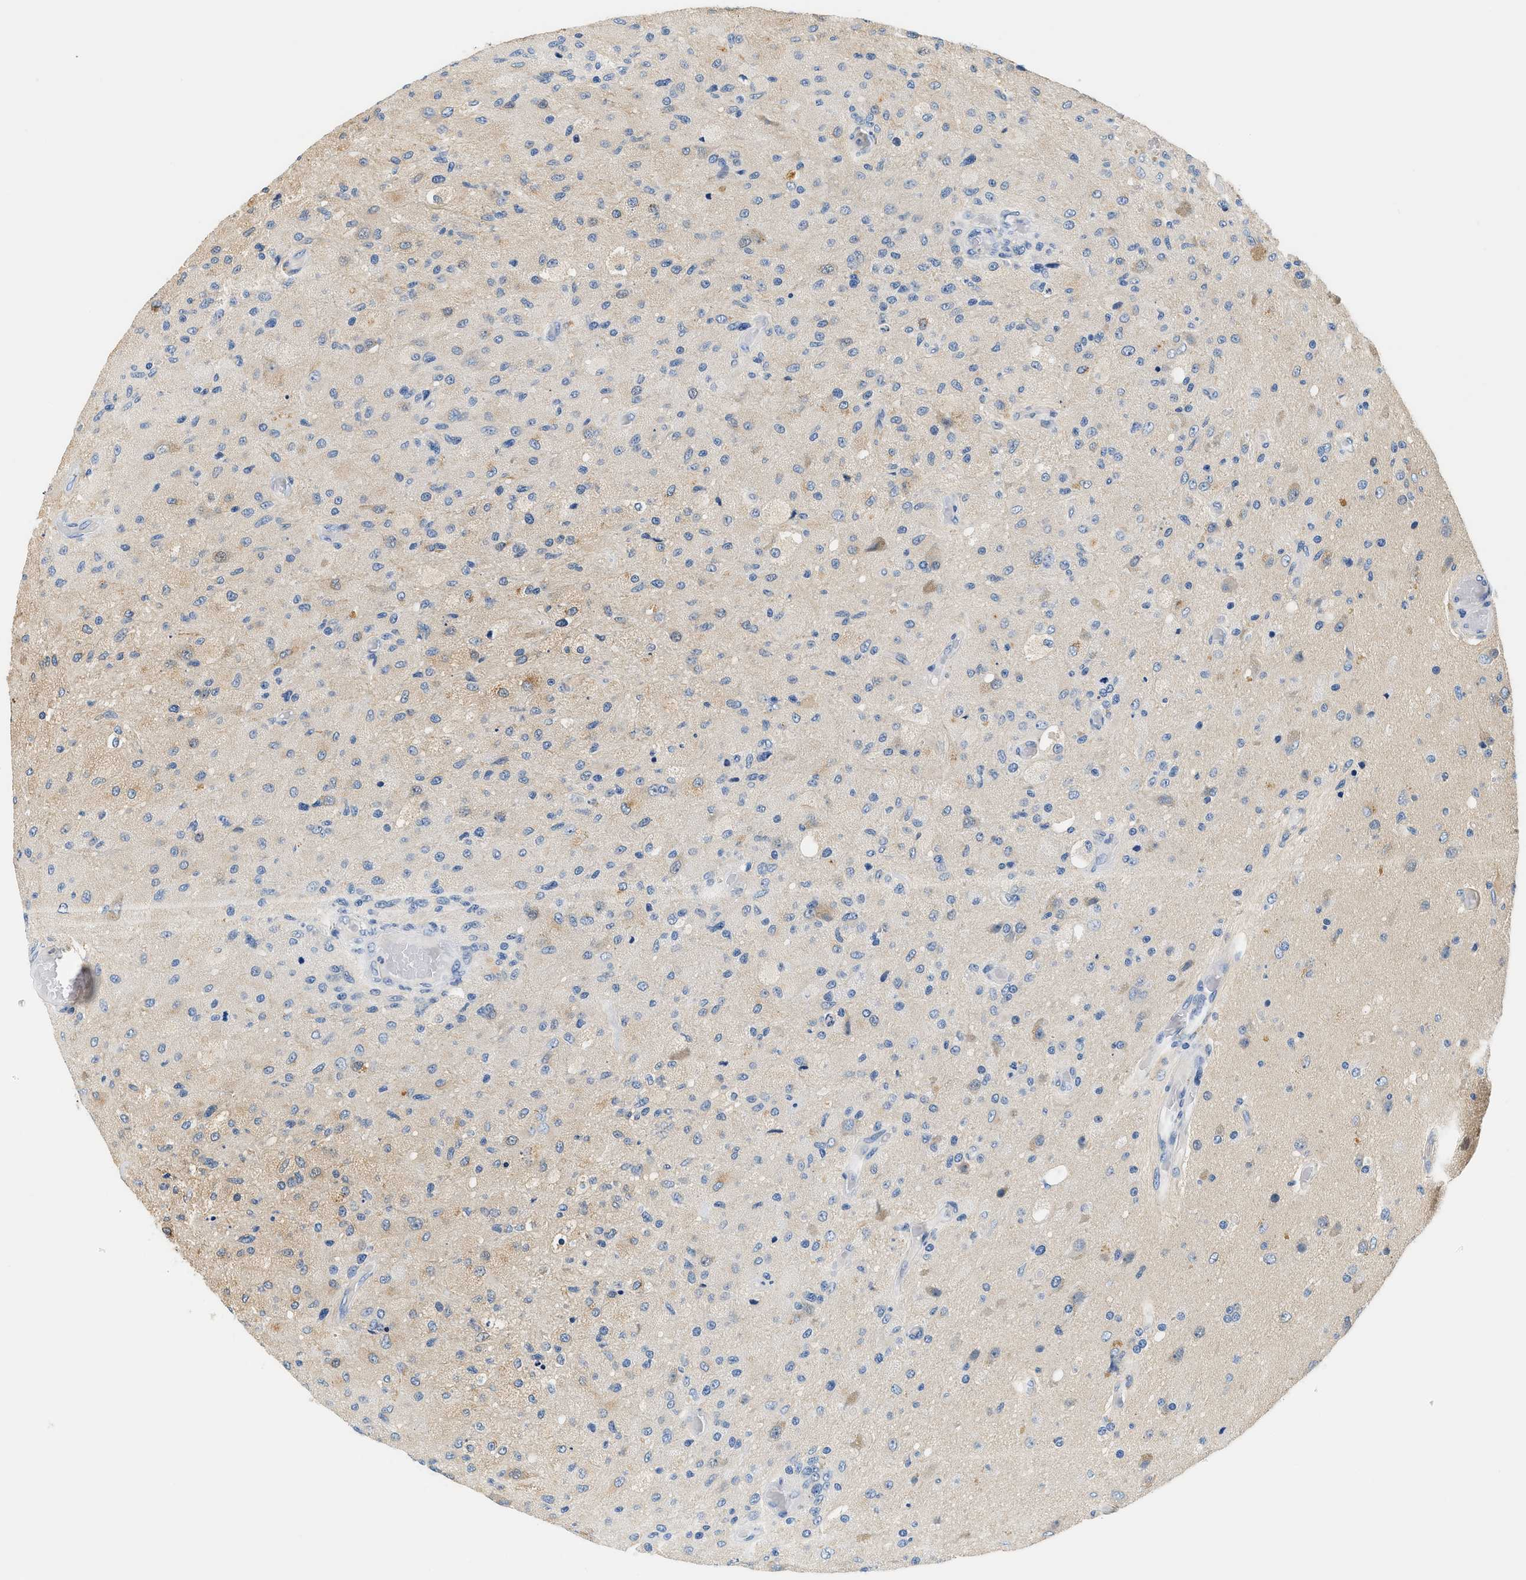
{"staining": {"intensity": "weak", "quantity": "<25%", "location": "cytoplasmic/membranous"}, "tissue": "glioma", "cell_type": "Tumor cells", "image_type": "cancer", "snomed": [{"axis": "morphology", "description": "Normal tissue, NOS"}, {"axis": "morphology", "description": "Glioma, malignant, High grade"}, {"axis": "topography", "description": "Cerebral cortex"}], "caption": "Tumor cells are negative for brown protein staining in glioma.", "gene": "SLC35E1", "patient": {"sex": "male", "age": 77}}